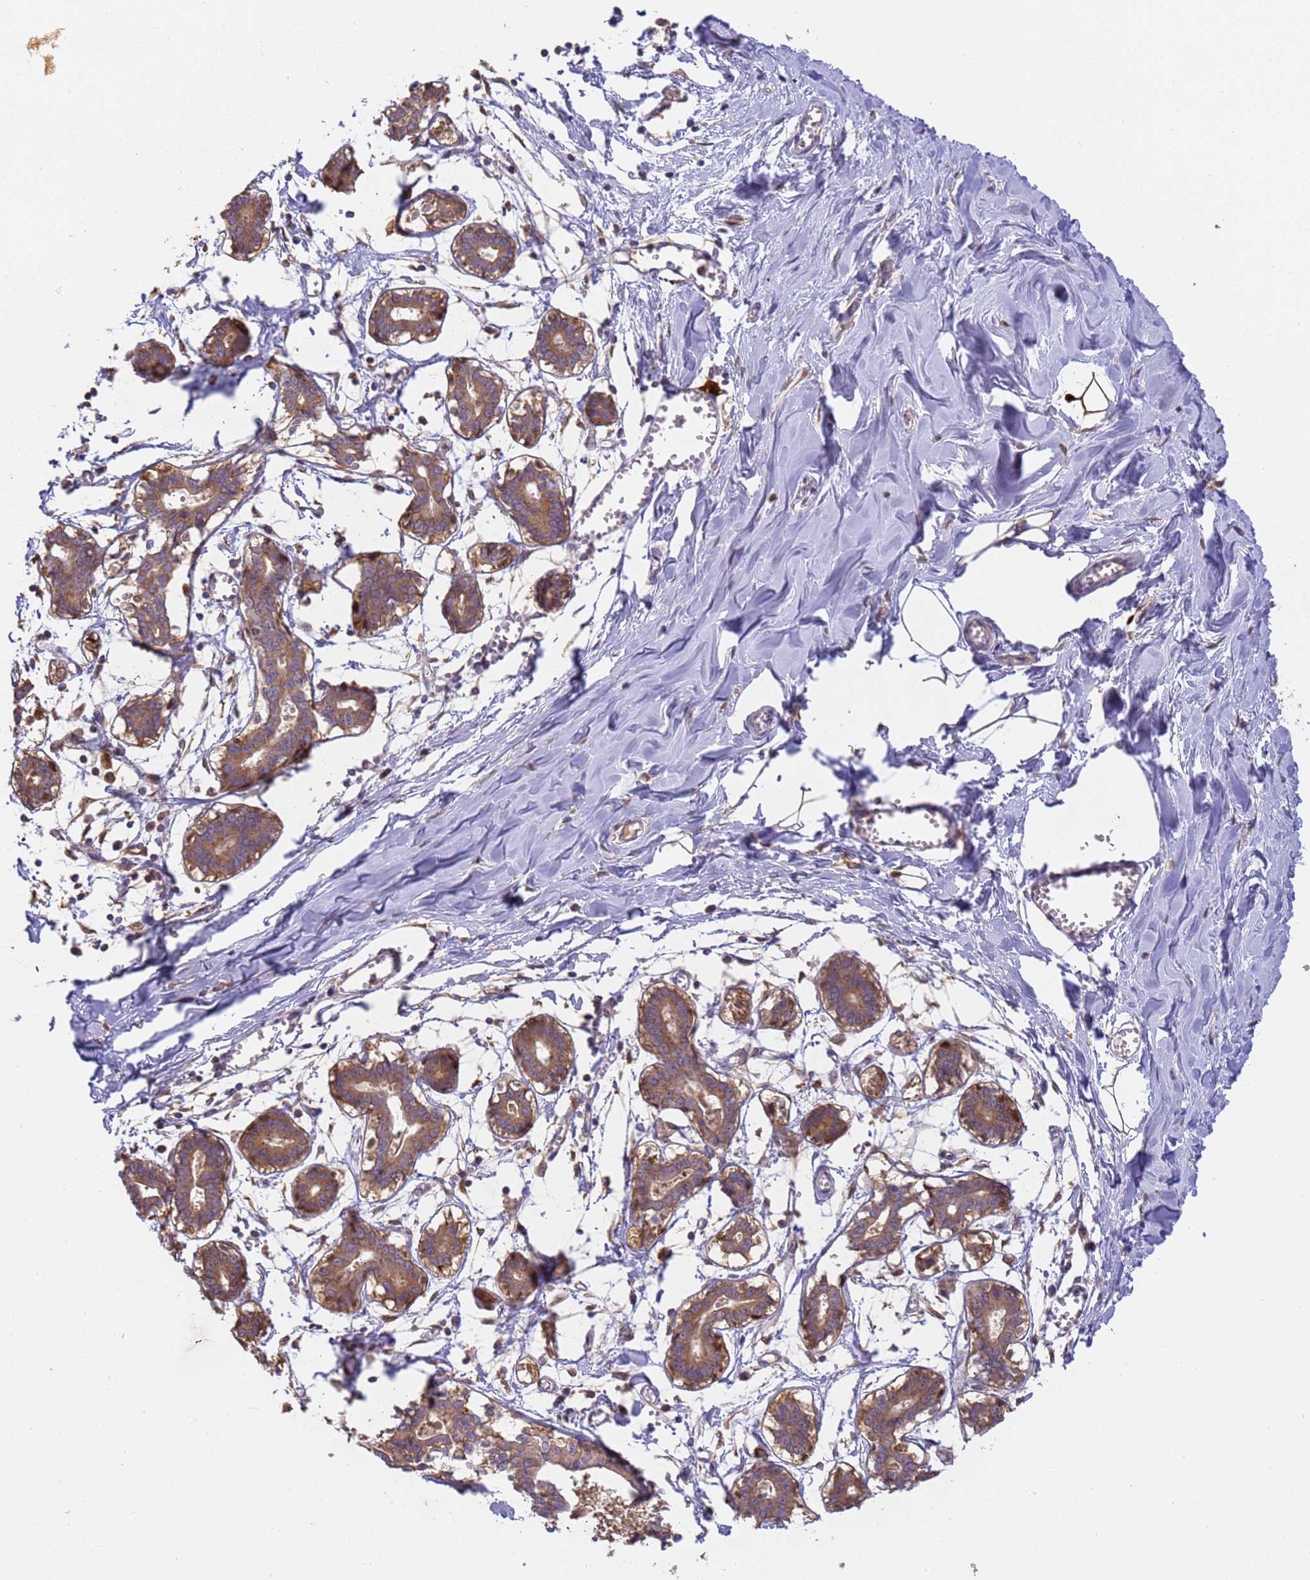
{"staining": {"intensity": "negative", "quantity": "none", "location": "none"}, "tissue": "breast", "cell_type": "Adipocytes", "image_type": "normal", "snomed": [{"axis": "morphology", "description": "Normal tissue, NOS"}, {"axis": "topography", "description": "Breast"}], "caption": "DAB (3,3'-diaminobenzidine) immunohistochemical staining of normal breast reveals no significant positivity in adipocytes. (Brightfield microscopy of DAB (3,3'-diaminobenzidine) immunohistochemistry (IHC) at high magnification).", "gene": "M6PR", "patient": {"sex": "female", "age": 27}}